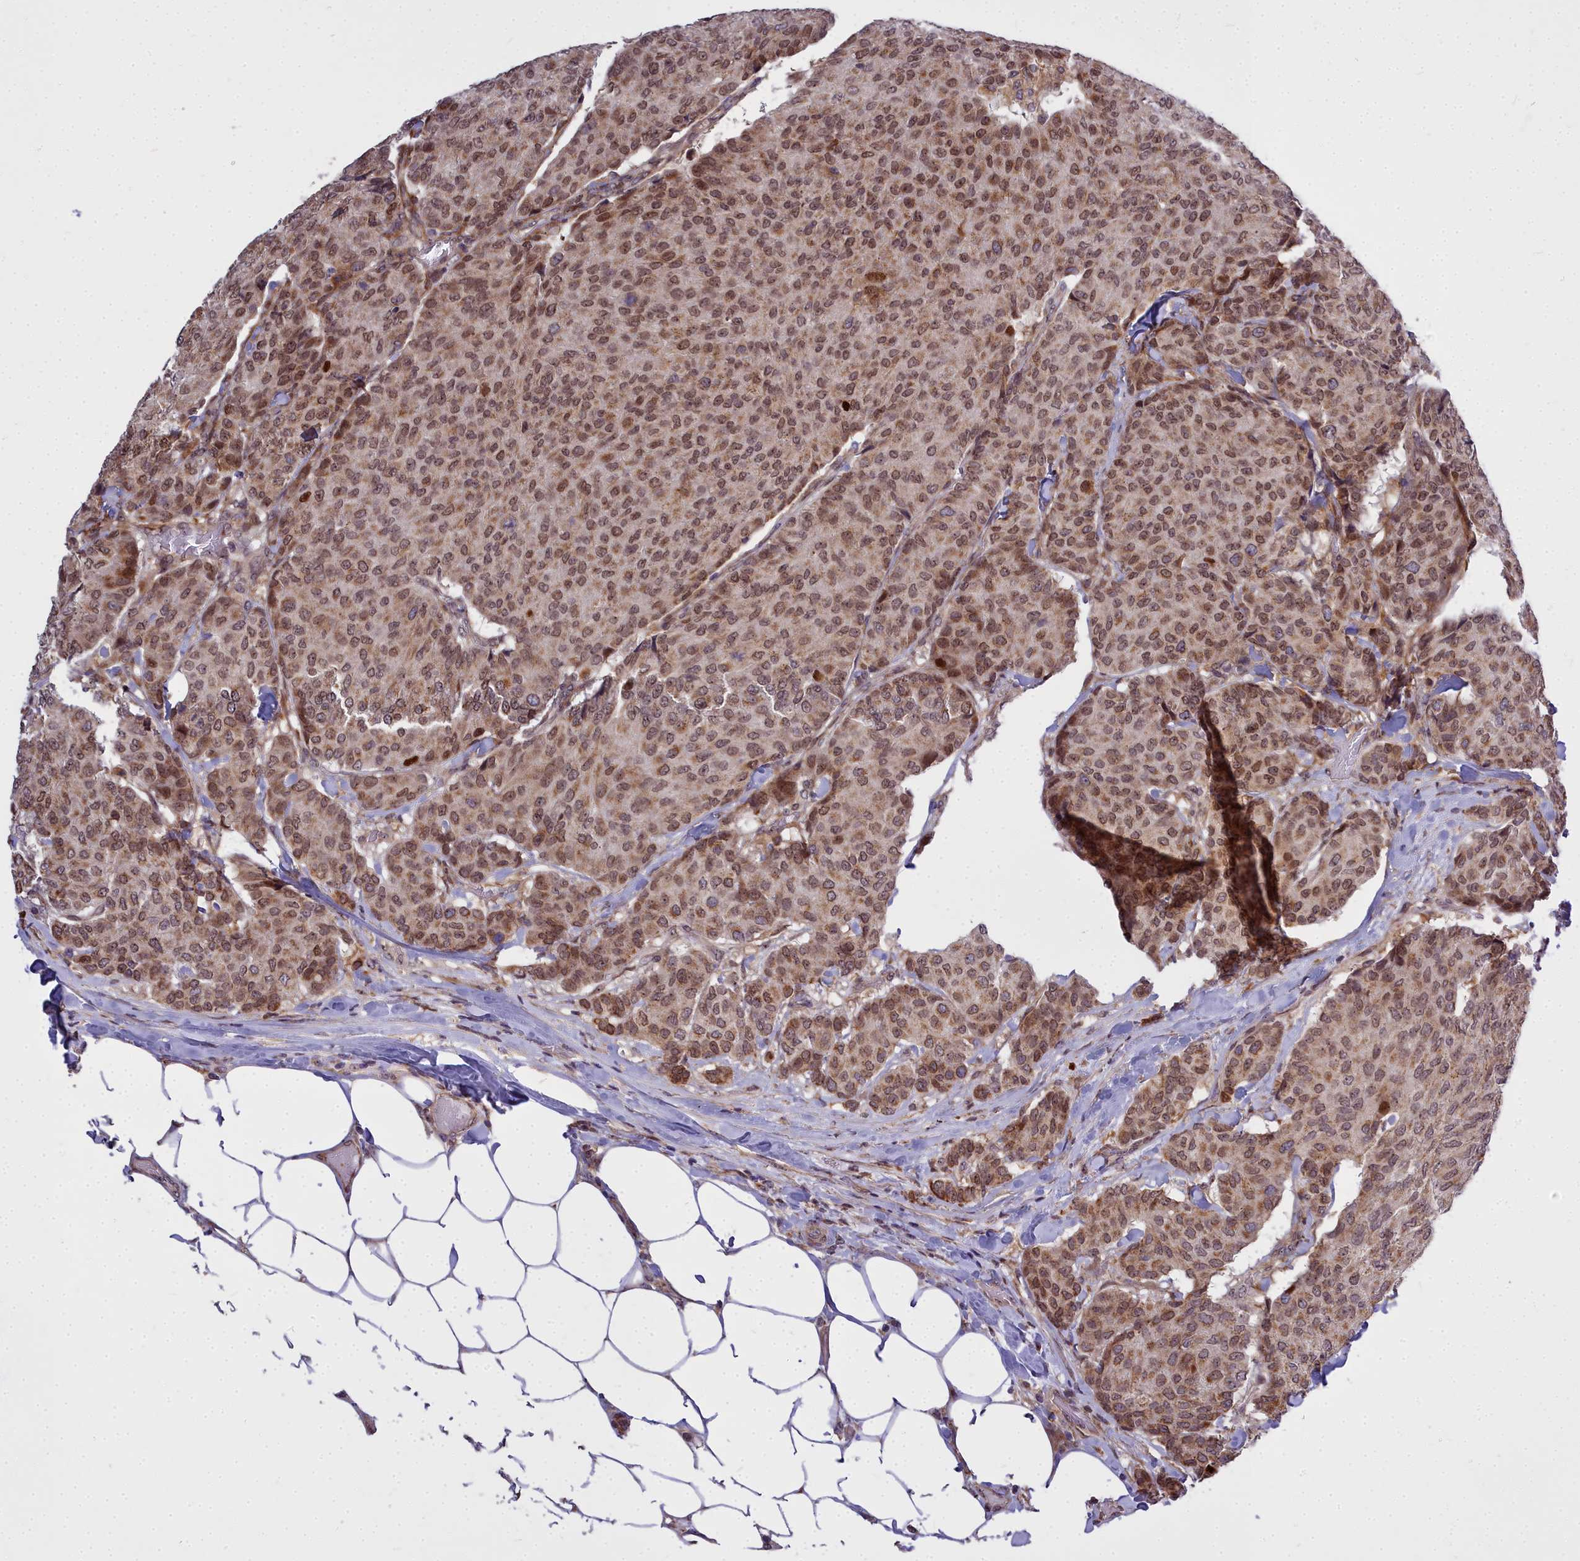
{"staining": {"intensity": "moderate", "quantity": "25%-75%", "location": "nuclear"}, "tissue": "breast cancer", "cell_type": "Tumor cells", "image_type": "cancer", "snomed": [{"axis": "morphology", "description": "Duct carcinoma"}, {"axis": "topography", "description": "Breast"}], "caption": "Breast cancer was stained to show a protein in brown. There is medium levels of moderate nuclear staining in about 25%-75% of tumor cells.", "gene": "ABCB8", "patient": {"sex": "female", "age": 75}}